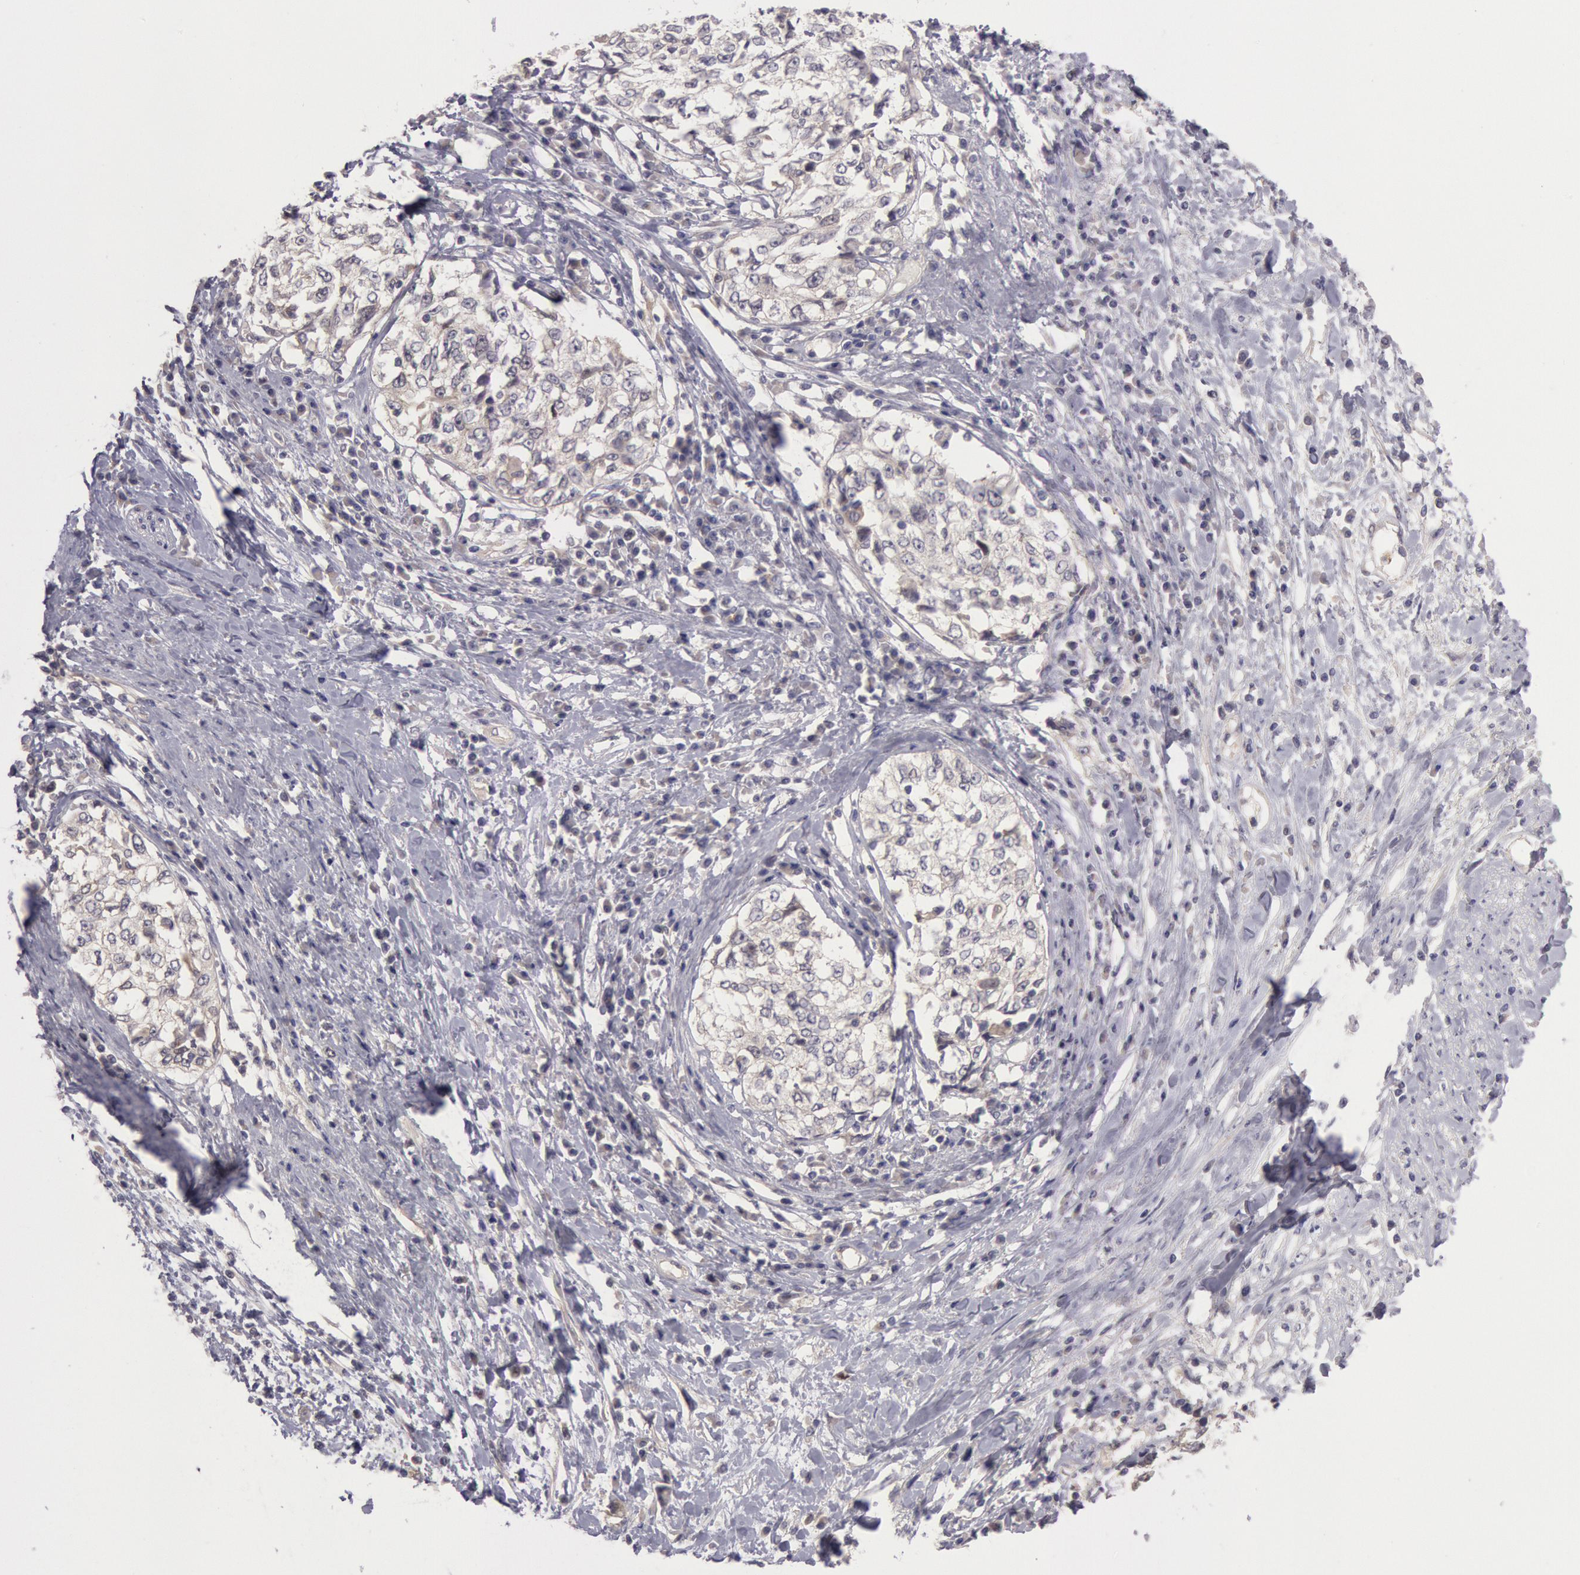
{"staining": {"intensity": "negative", "quantity": "none", "location": "none"}, "tissue": "cervical cancer", "cell_type": "Tumor cells", "image_type": "cancer", "snomed": [{"axis": "morphology", "description": "Squamous cell carcinoma, NOS"}, {"axis": "topography", "description": "Cervix"}], "caption": "High power microscopy histopathology image of an immunohistochemistry (IHC) micrograph of cervical cancer (squamous cell carcinoma), revealing no significant staining in tumor cells.", "gene": "AMOTL1", "patient": {"sex": "female", "age": 57}}